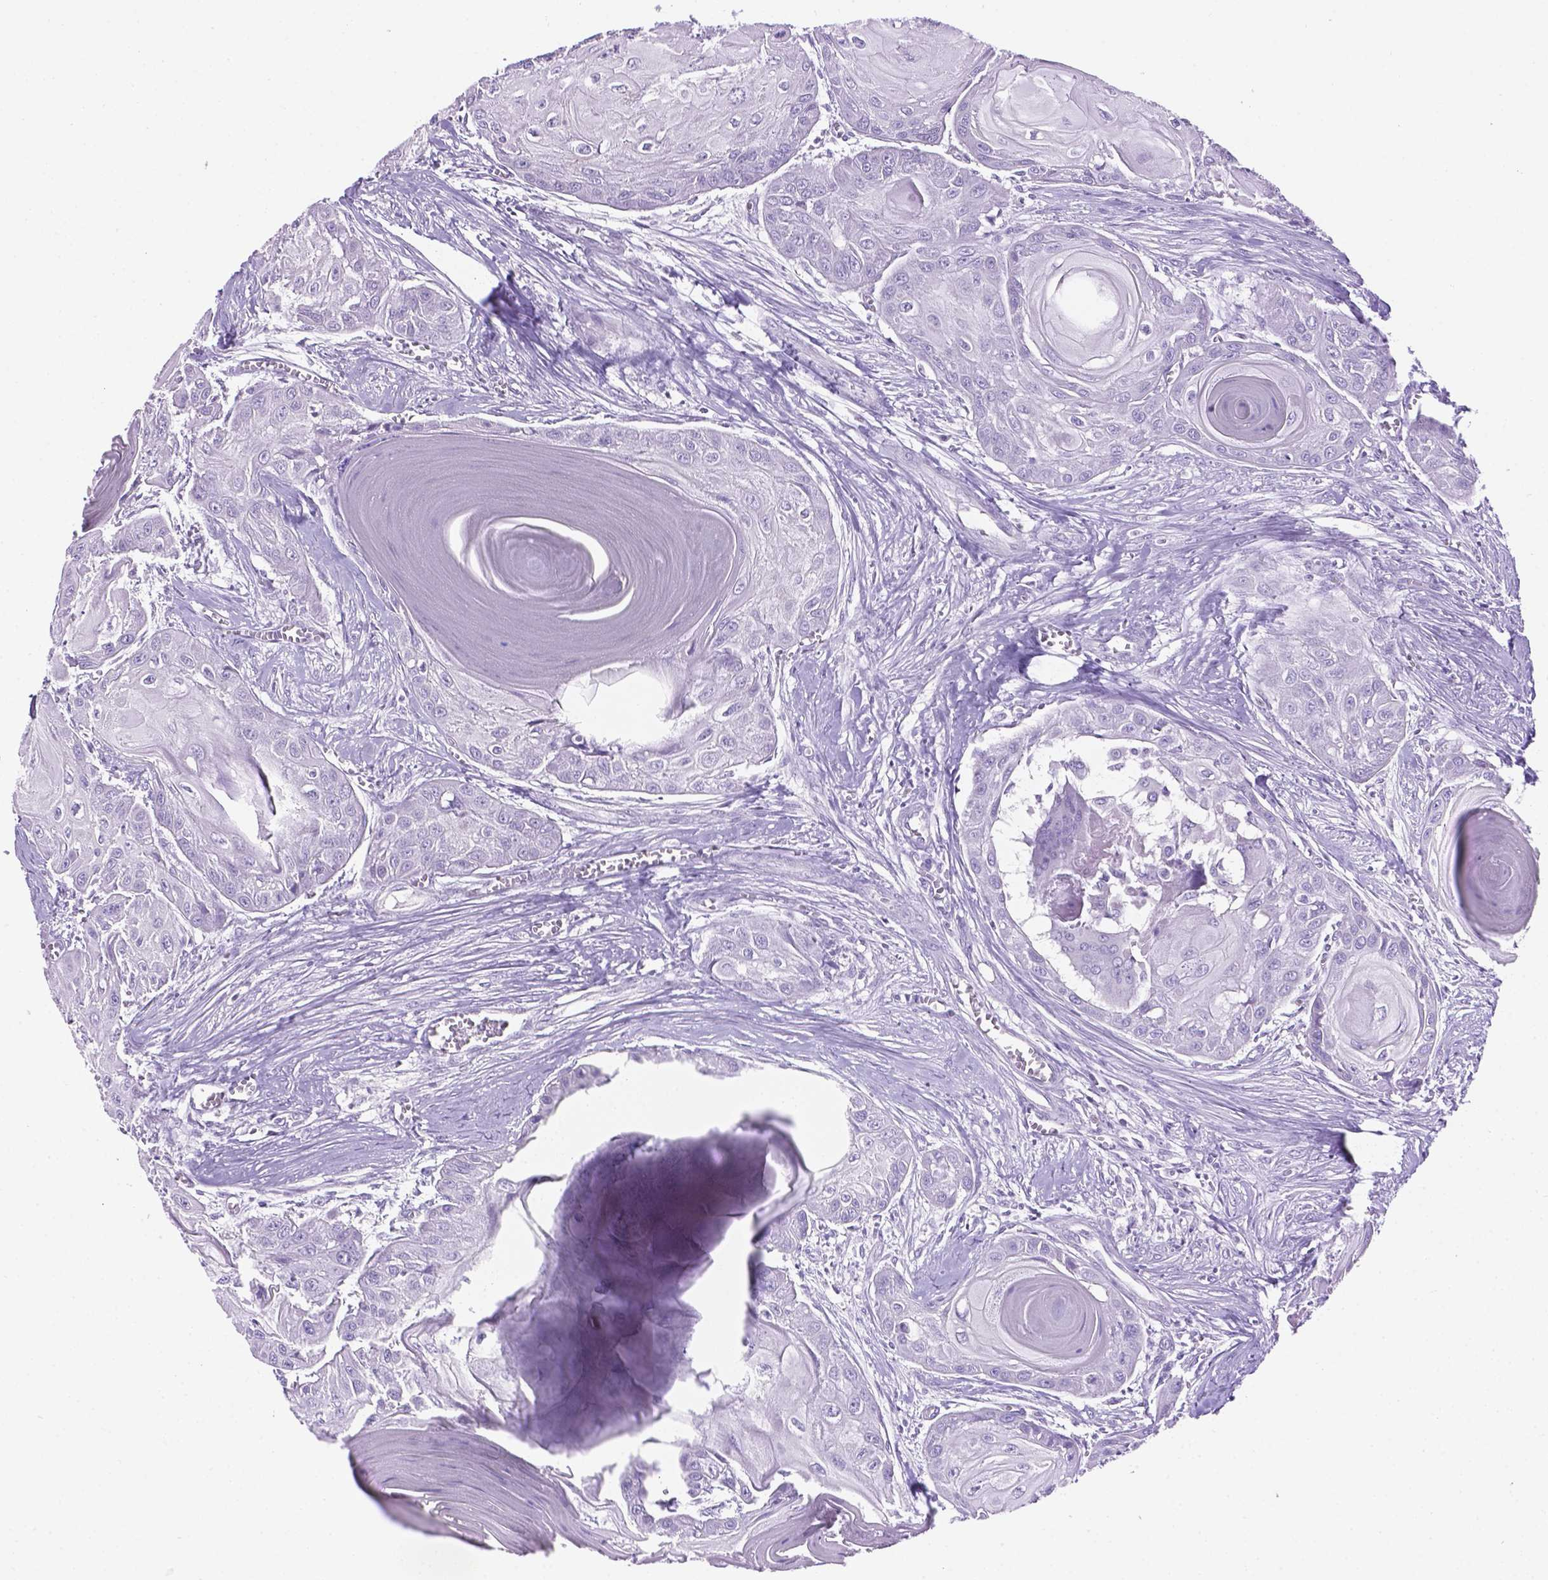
{"staining": {"intensity": "negative", "quantity": "none", "location": "none"}, "tissue": "head and neck cancer", "cell_type": "Tumor cells", "image_type": "cancer", "snomed": [{"axis": "morphology", "description": "Squamous cell carcinoma, NOS"}, {"axis": "topography", "description": "Oral tissue"}, {"axis": "topography", "description": "Head-Neck"}], "caption": "Head and neck cancer was stained to show a protein in brown. There is no significant expression in tumor cells.", "gene": "TMEM210", "patient": {"sex": "male", "age": 71}}